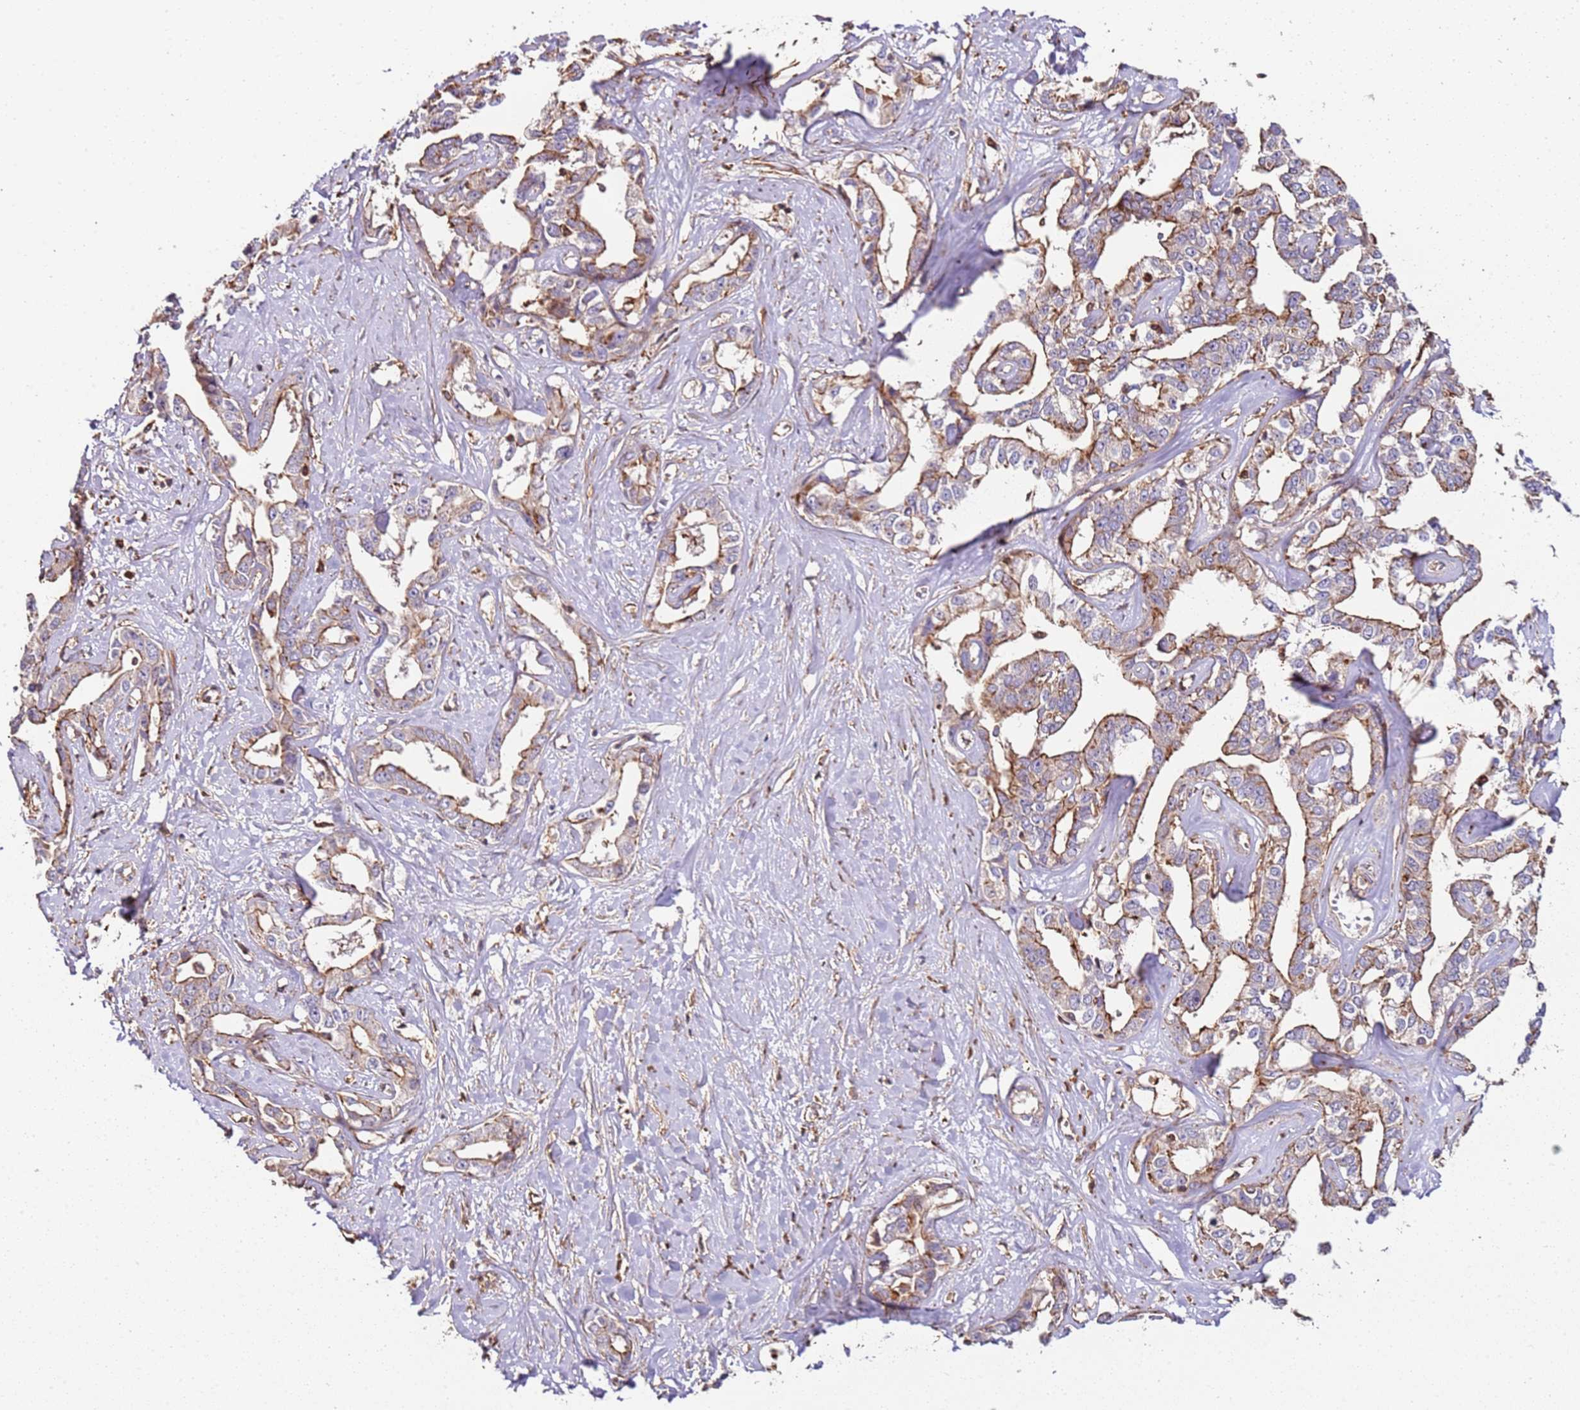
{"staining": {"intensity": "moderate", "quantity": "25%-75%", "location": "cytoplasmic/membranous"}, "tissue": "liver cancer", "cell_type": "Tumor cells", "image_type": "cancer", "snomed": [{"axis": "morphology", "description": "Cholangiocarcinoma"}, {"axis": "topography", "description": "Liver"}], "caption": "IHC image of neoplastic tissue: liver cancer (cholangiocarcinoma) stained using immunohistochemistry displays medium levels of moderate protein expression localized specifically in the cytoplasmic/membranous of tumor cells, appearing as a cytoplasmic/membranous brown color.", "gene": "CYP2U1", "patient": {"sex": "male", "age": 59}}